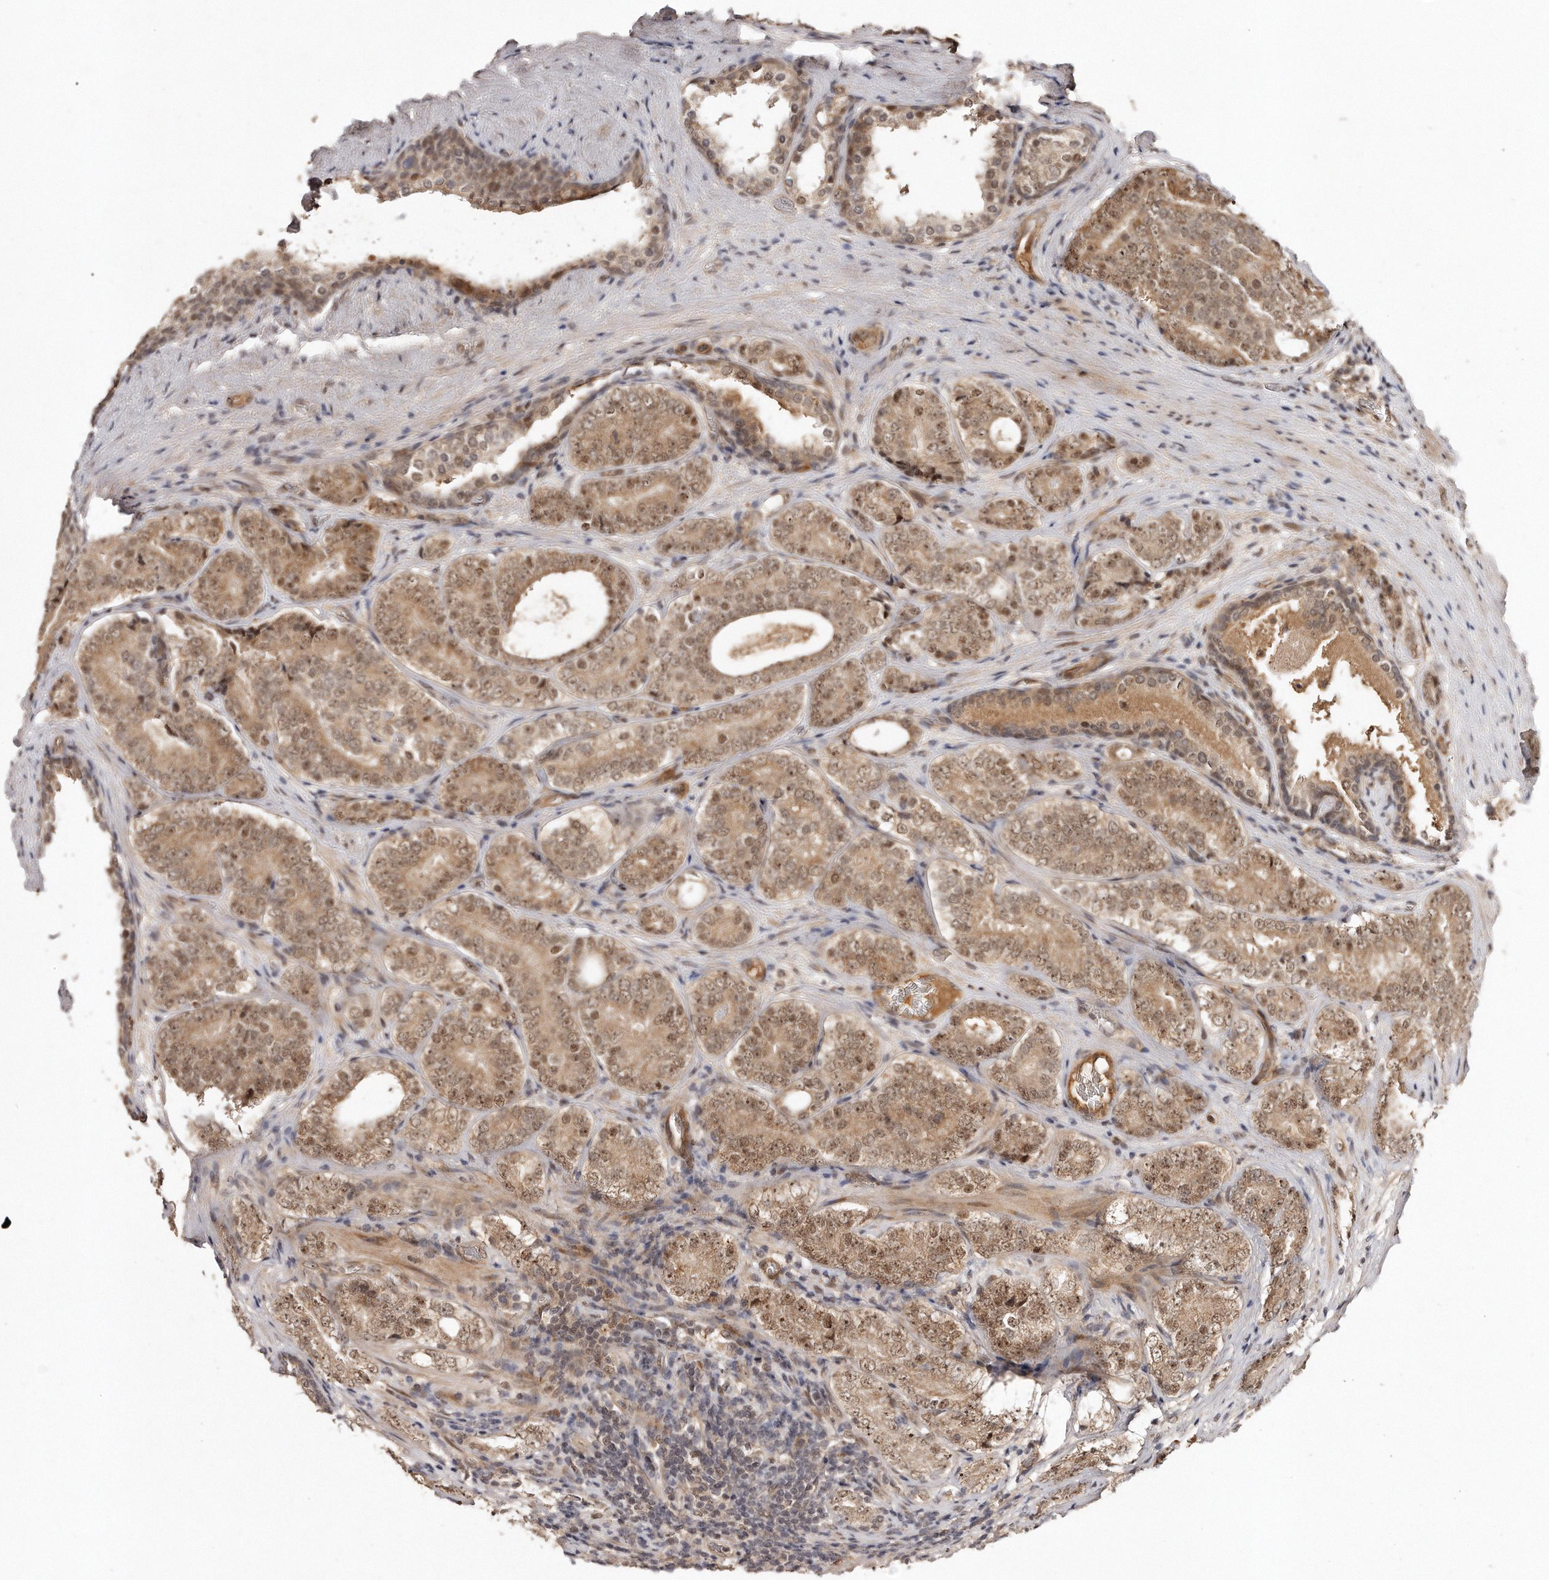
{"staining": {"intensity": "moderate", "quantity": ">75%", "location": "cytoplasmic/membranous,nuclear"}, "tissue": "prostate cancer", "cell_type": "Tumor cells", "image_type": "cancer", "snomed": [{"axis": "morphology", "description": "Adenocarcinoma, High grade"}, {"axis": "topography", "description": "Prostate"}], "caption": "This photomicrograph reveals IHC staining of prostate cancer, with medium moderate cytoplasmic/membranous and nuclear positivity in about >75% of tumor cells.", "gene": "SOX4", "patient": {"sex": "male", "age": 56}}